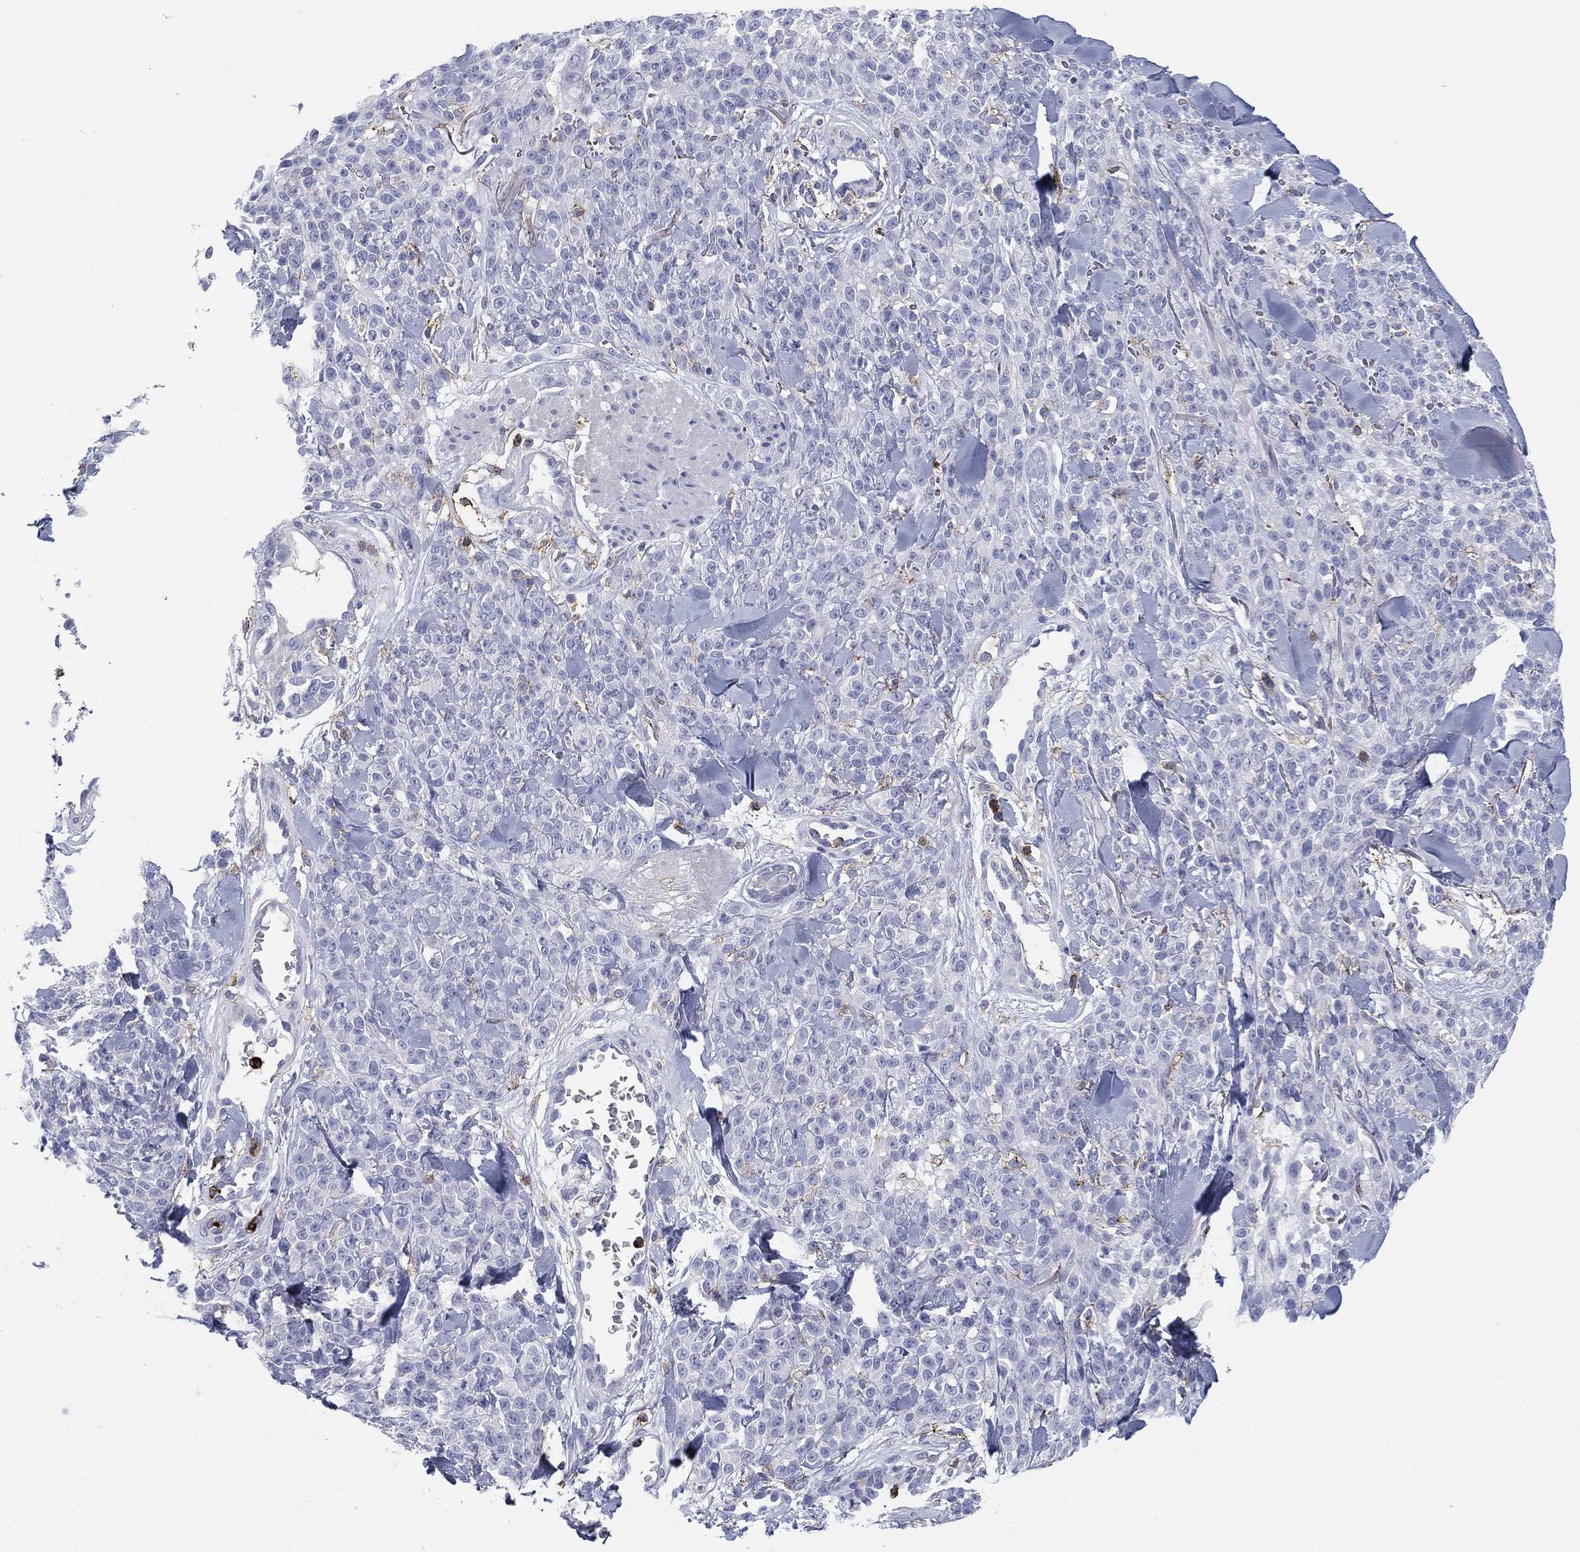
{"staining": {"intensity": "negative", "quantity": "none", "location": "none"}, "tissue": "melanoma", "cell_type": "Tumor cells", "image_type": "cancer", "snomed": [{"axis": "morphology", "description": "Malignant melanoma, NOS"}, {"axis": "topography", "description": "Skin"}, {"axis": "topography", "description": "Skin of trunk"}], "caption": "An IHC photomicrograph of melanoma is shown. There is no staining in tumor cells of melanoma.", "gene": "SELPLG", "patient": {"sex": "male", "age": 74}}